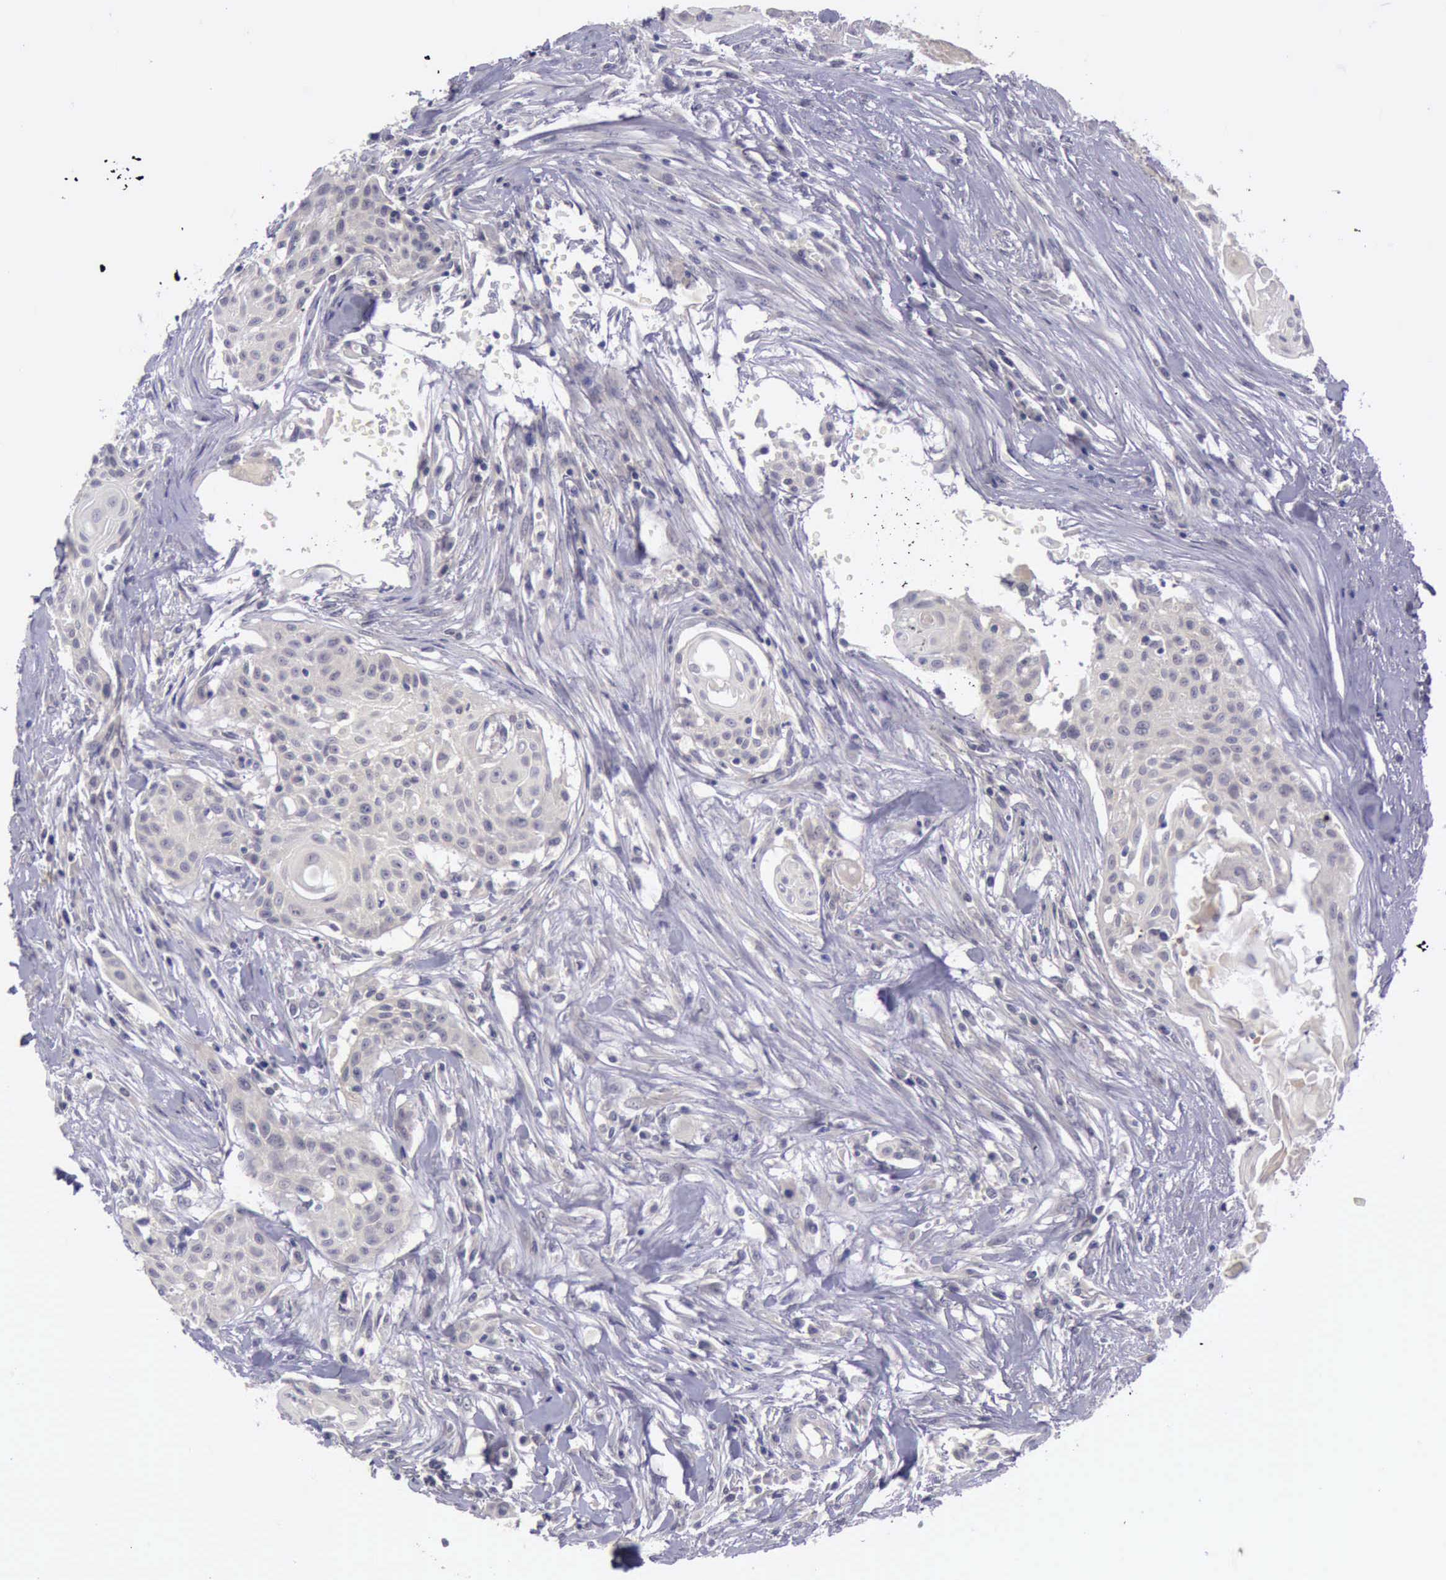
{"staining": {"intensity": "negative", "quantity": "none", "location": "none"}, "tissue": "head and neck cancer", "cell_type": "Tumor cells", "image_type": "cancer", "snomed": [{"axis": "morphology", "description": "Squamous cell carcinoma, NOS"}, {"axis": "morphology", "description": "Squamous cell carcinoma, metastatic, NOS"}, {"axis": "topography", "description": "Lymph node"}, {"axis": "topography", "description": "Salivary gland"}, {"axis": "topography", "description": "Head-Neck"}], "caption": "Squamous cell carcinoma (head and neck) stained for a protein using immunohistochemistry reveals no expression tumor cells.", "gene": "ARNT2", "patient": {"sex": "female", "age": 74}}